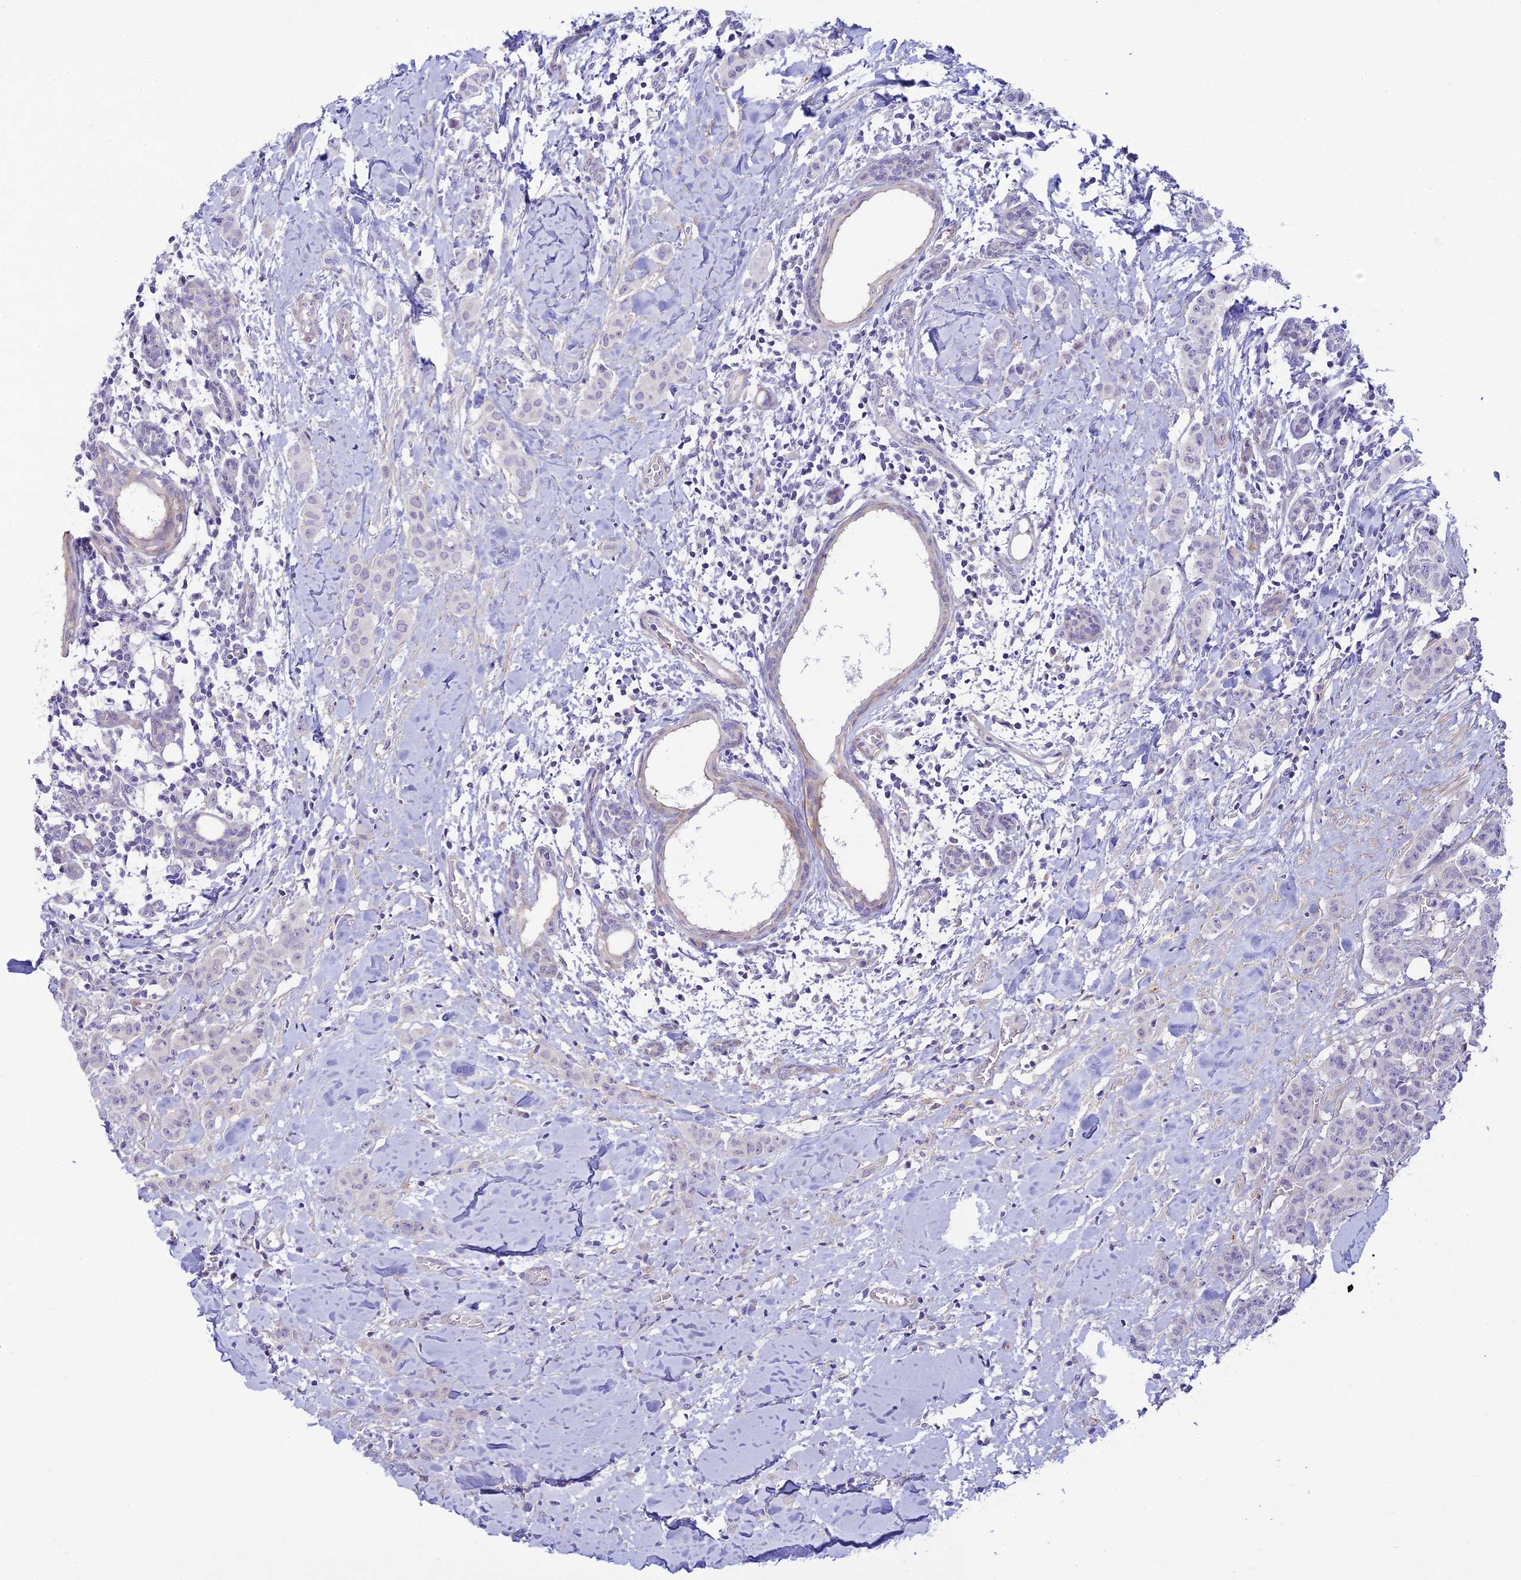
{"staining": {"intensity": "negative", "quantity": "none", "location": "none"}, "tissue": "breast cancer", "cell_type": "Tumor cells", "image_type": "cancer", "snomed": [{"axis": "morphology", "description": "Duct carcinoma"}, {"axis": "topography", "description": "Breast"}], "caption": "Immunohistochemistry (IHC) of human breast cancer (invasive ductal carcinoma) shows no staining in tumor cells.", "gene": "FBXW4", "patient": {"sex": "female", "age": 40}}